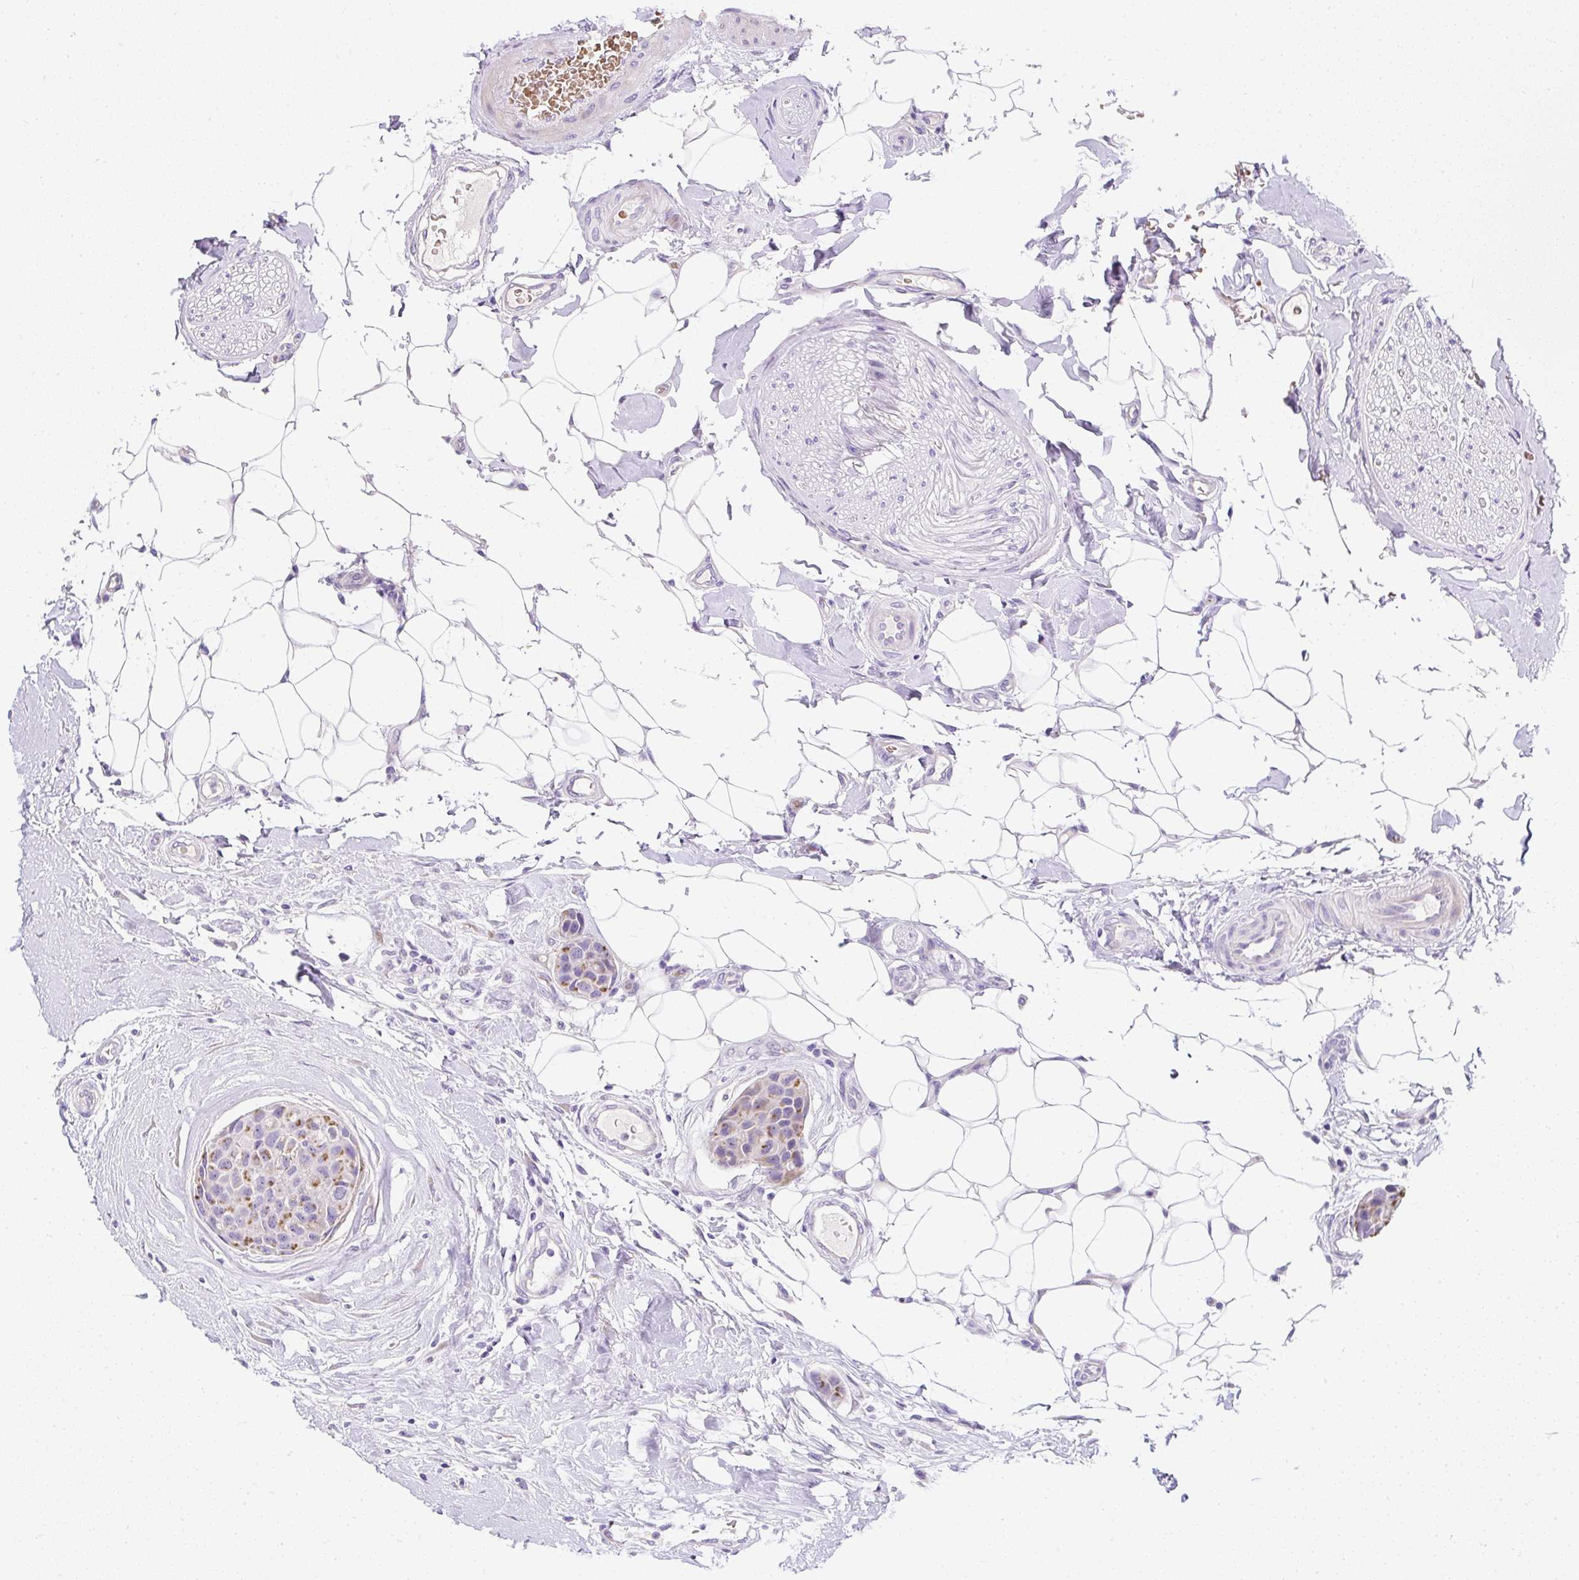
{"staining": {"intensity": "moderate", "quantity": "25%-75%", "location": "cytoplasmic/membranous"}, "tissue": "breast cancer", "cell_type": "Tumor cells", "image_type": "cancer", "snomed": [{"axis": "morphology", "description": "Duct carcinoma"}, {"axis": "topography", "description": "Breast"}, {"axis": "topography", "description": "Lymph node"}], "caption": "The image exhibits staining of breast cancer (invasive ductal carcinoma), revealing moderate cytoplasmic/membranous protein expression (brown color) within tumor cells.", "gene": "DTX4", "patient": {"sex": "female", "age": 80}}